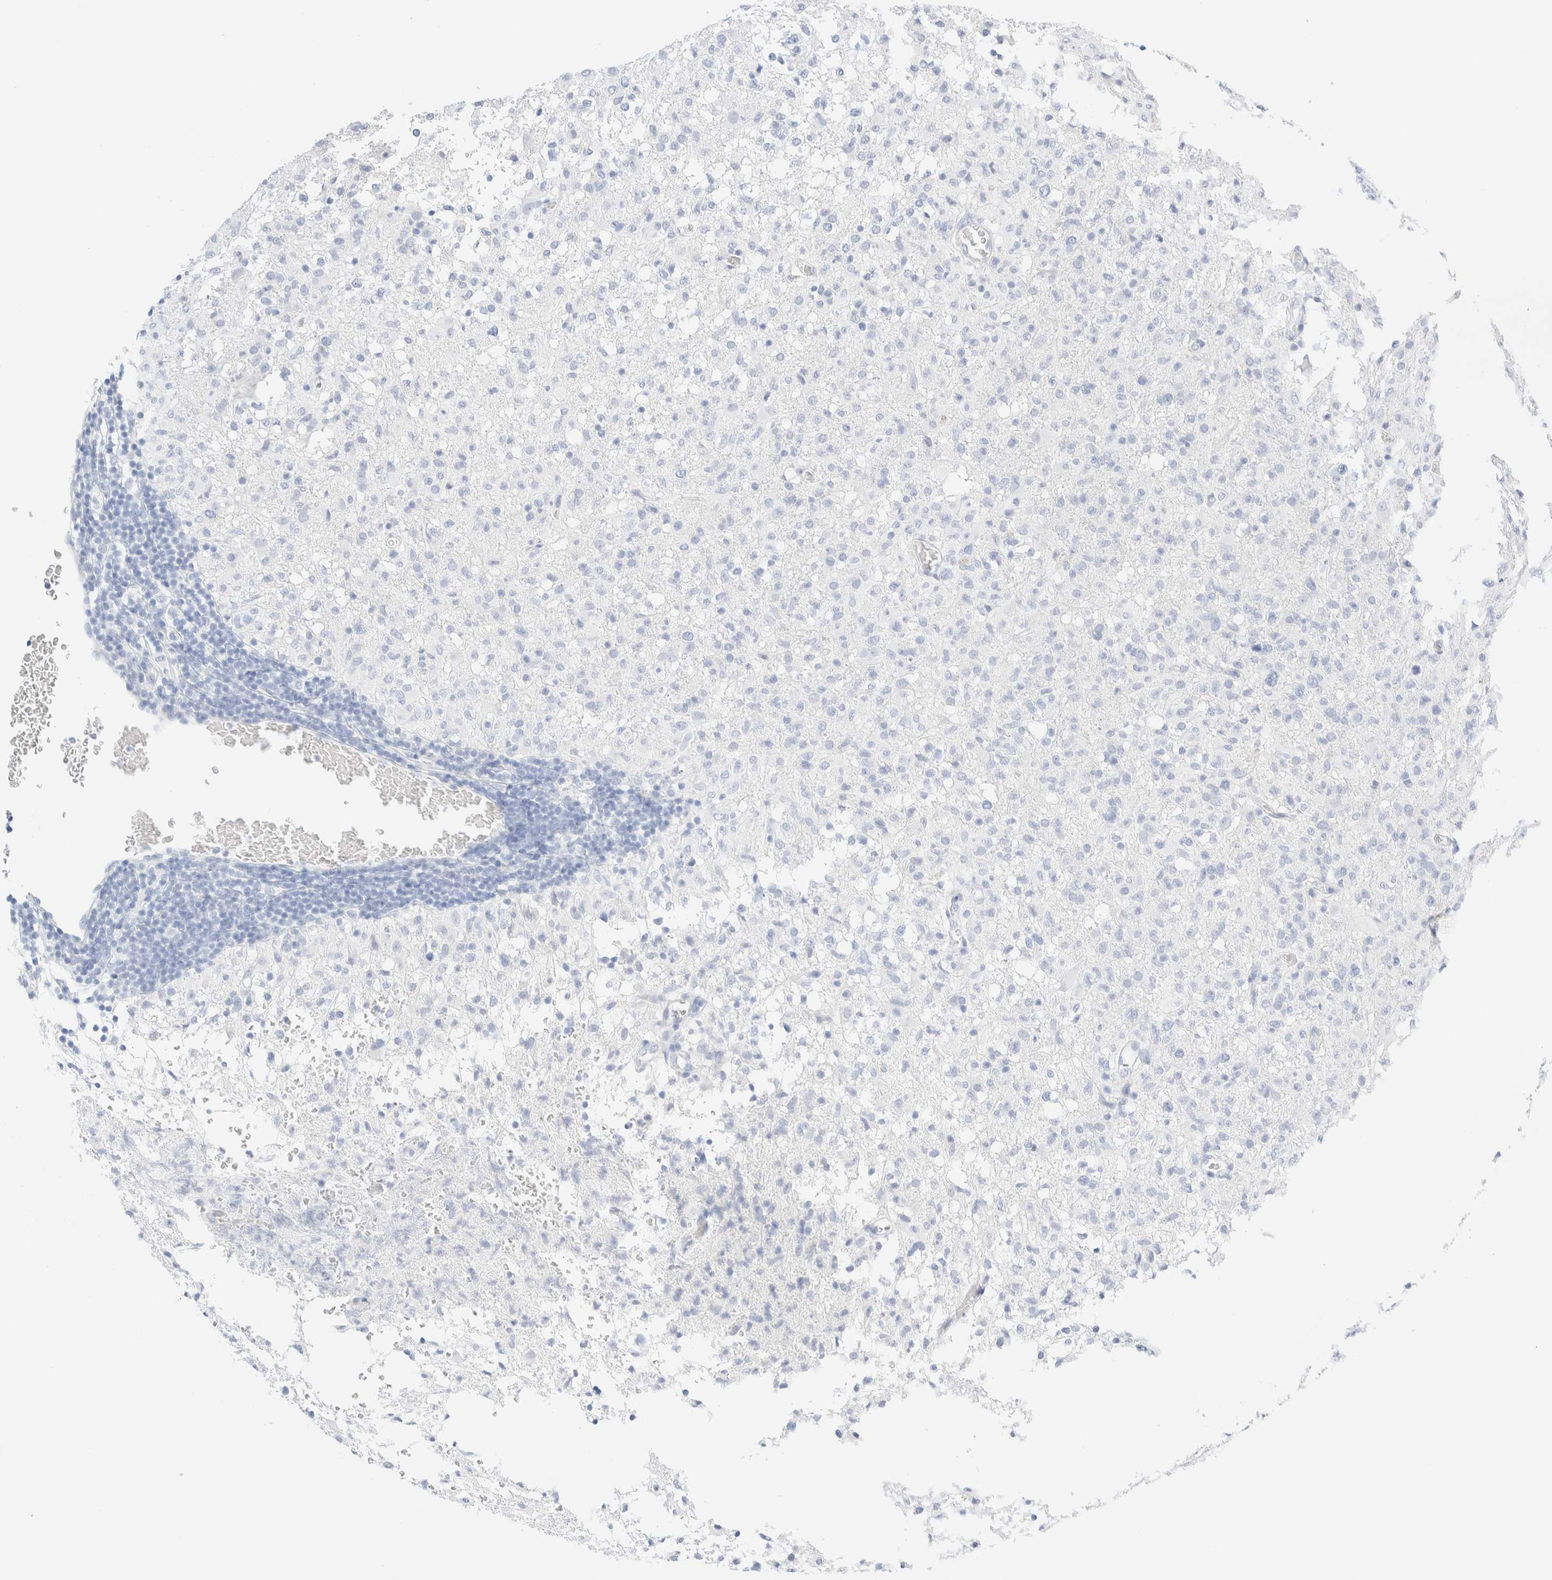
{"staining": {"intensity": "negative", "quantity": "none", "location": "none"}, "tissue": "glioma", "cell_type": "Tumor cells", "image_type": "cancer", "snomed": [{"axis": "morphology", "description": "Glioma, malignant, High grade"}, {"axis": "topography", "description": "Brain"}], "caption": "High-grade glioma (malignant) was stained to show a protein in brown. There is no significant positivity in tumor cells. (DAB (3,3'-diaminobenzidine) immunohistochemistry, high magnification).", "gene": "DPYS", "patient": {"sex": "female", "age": 57}}